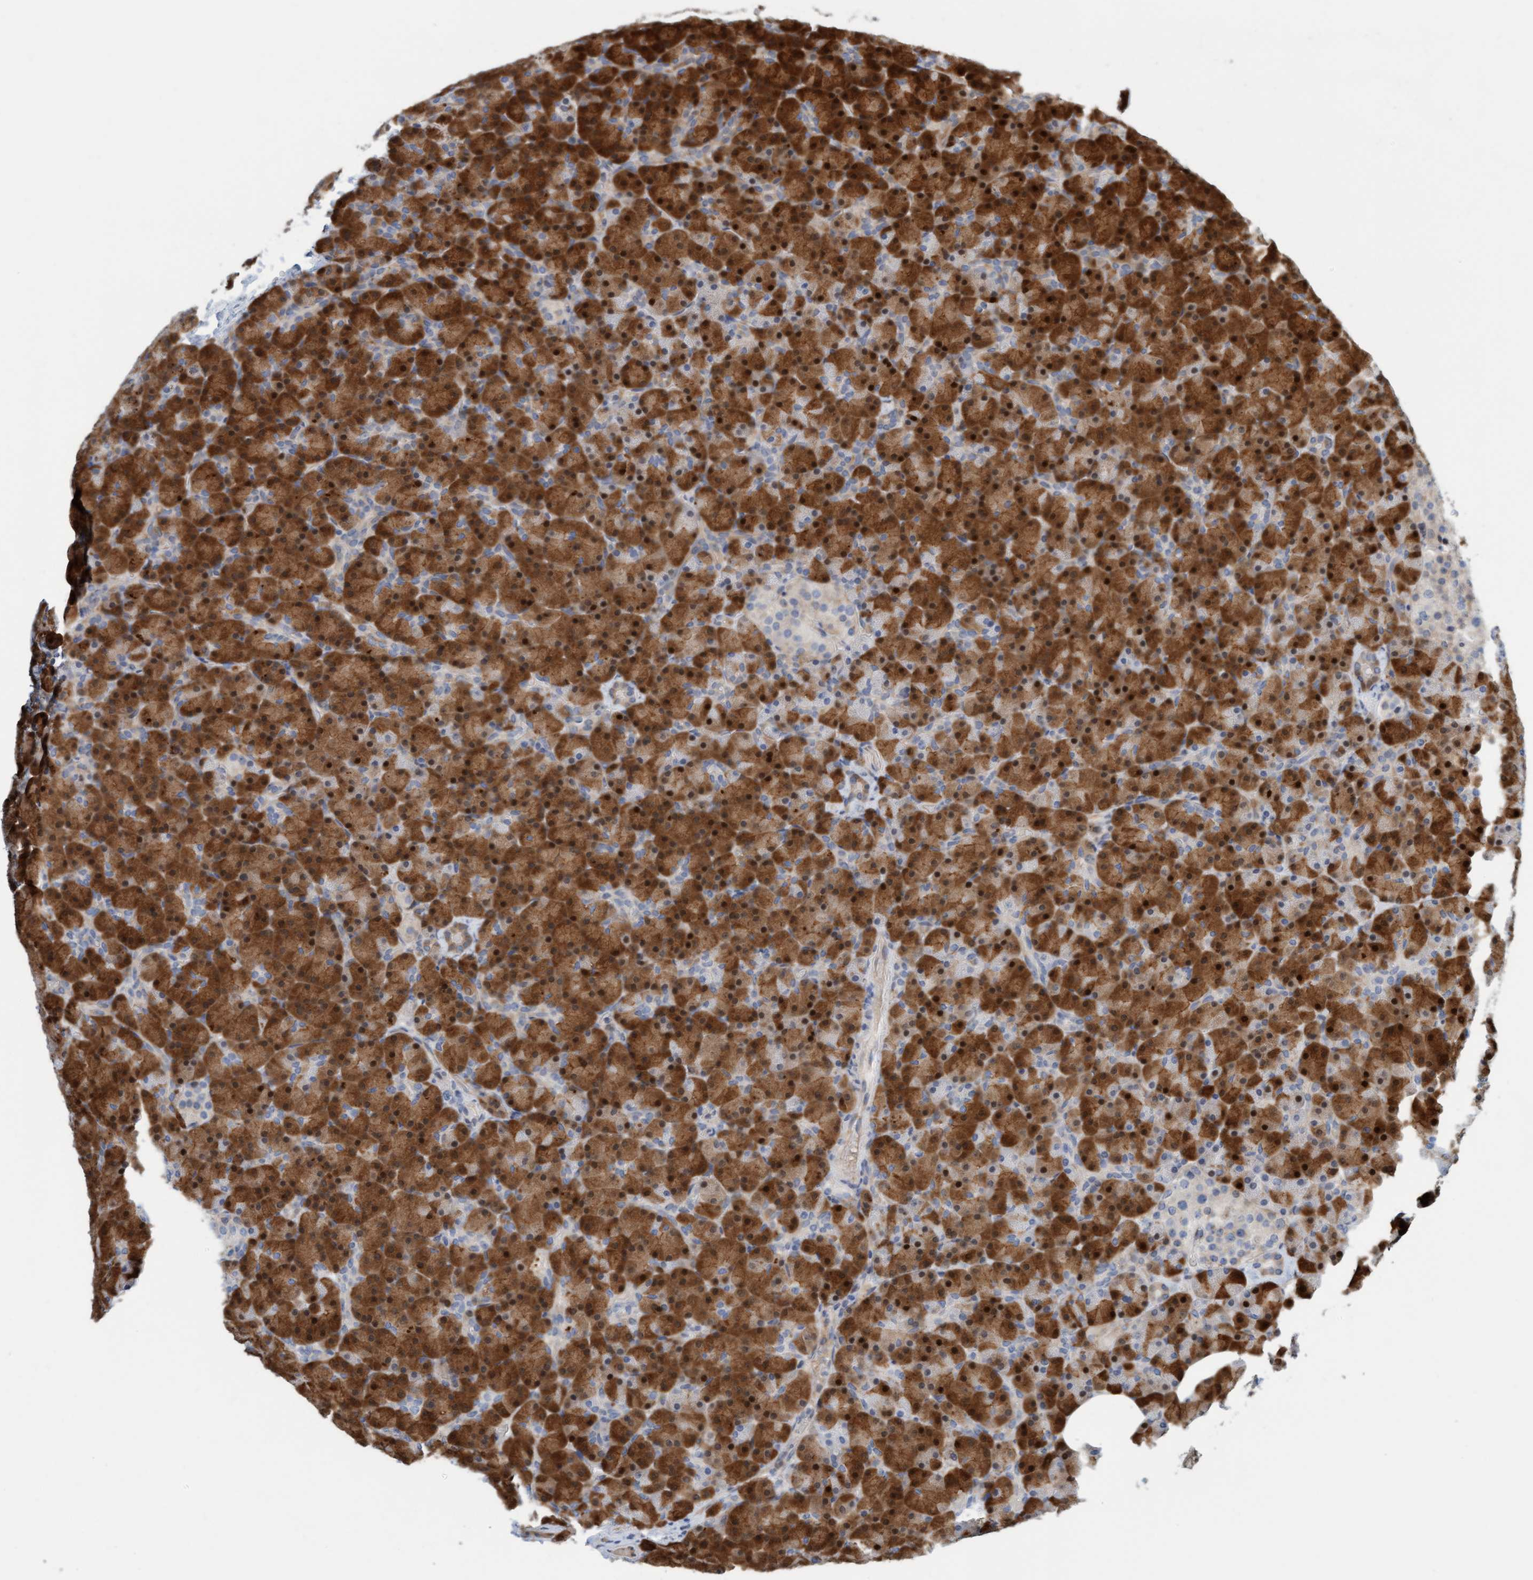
{"staining": {"intensity": "strong", "quantity": ">75%", "location": "cytoplasmic/membranous,nuclear"}, "tissue": "pancreas", "cell_type": "Exocrine glandular cells", "image_type": "normal", "snomed": [{"axis": "morphology", "description": "Normal tissue, NOS"}, {"axis": "topography", "description": "Pancreas"}], "caption": "DAB immunohistochemical staining of unremarkable pancreas reveals strong cytoplasmic/membranous,nuclear protein expression in about >75% of exocrine glandular cells.", "gene": "EIF4EBP1", "patient": {"sex": "female", "age": 43}}